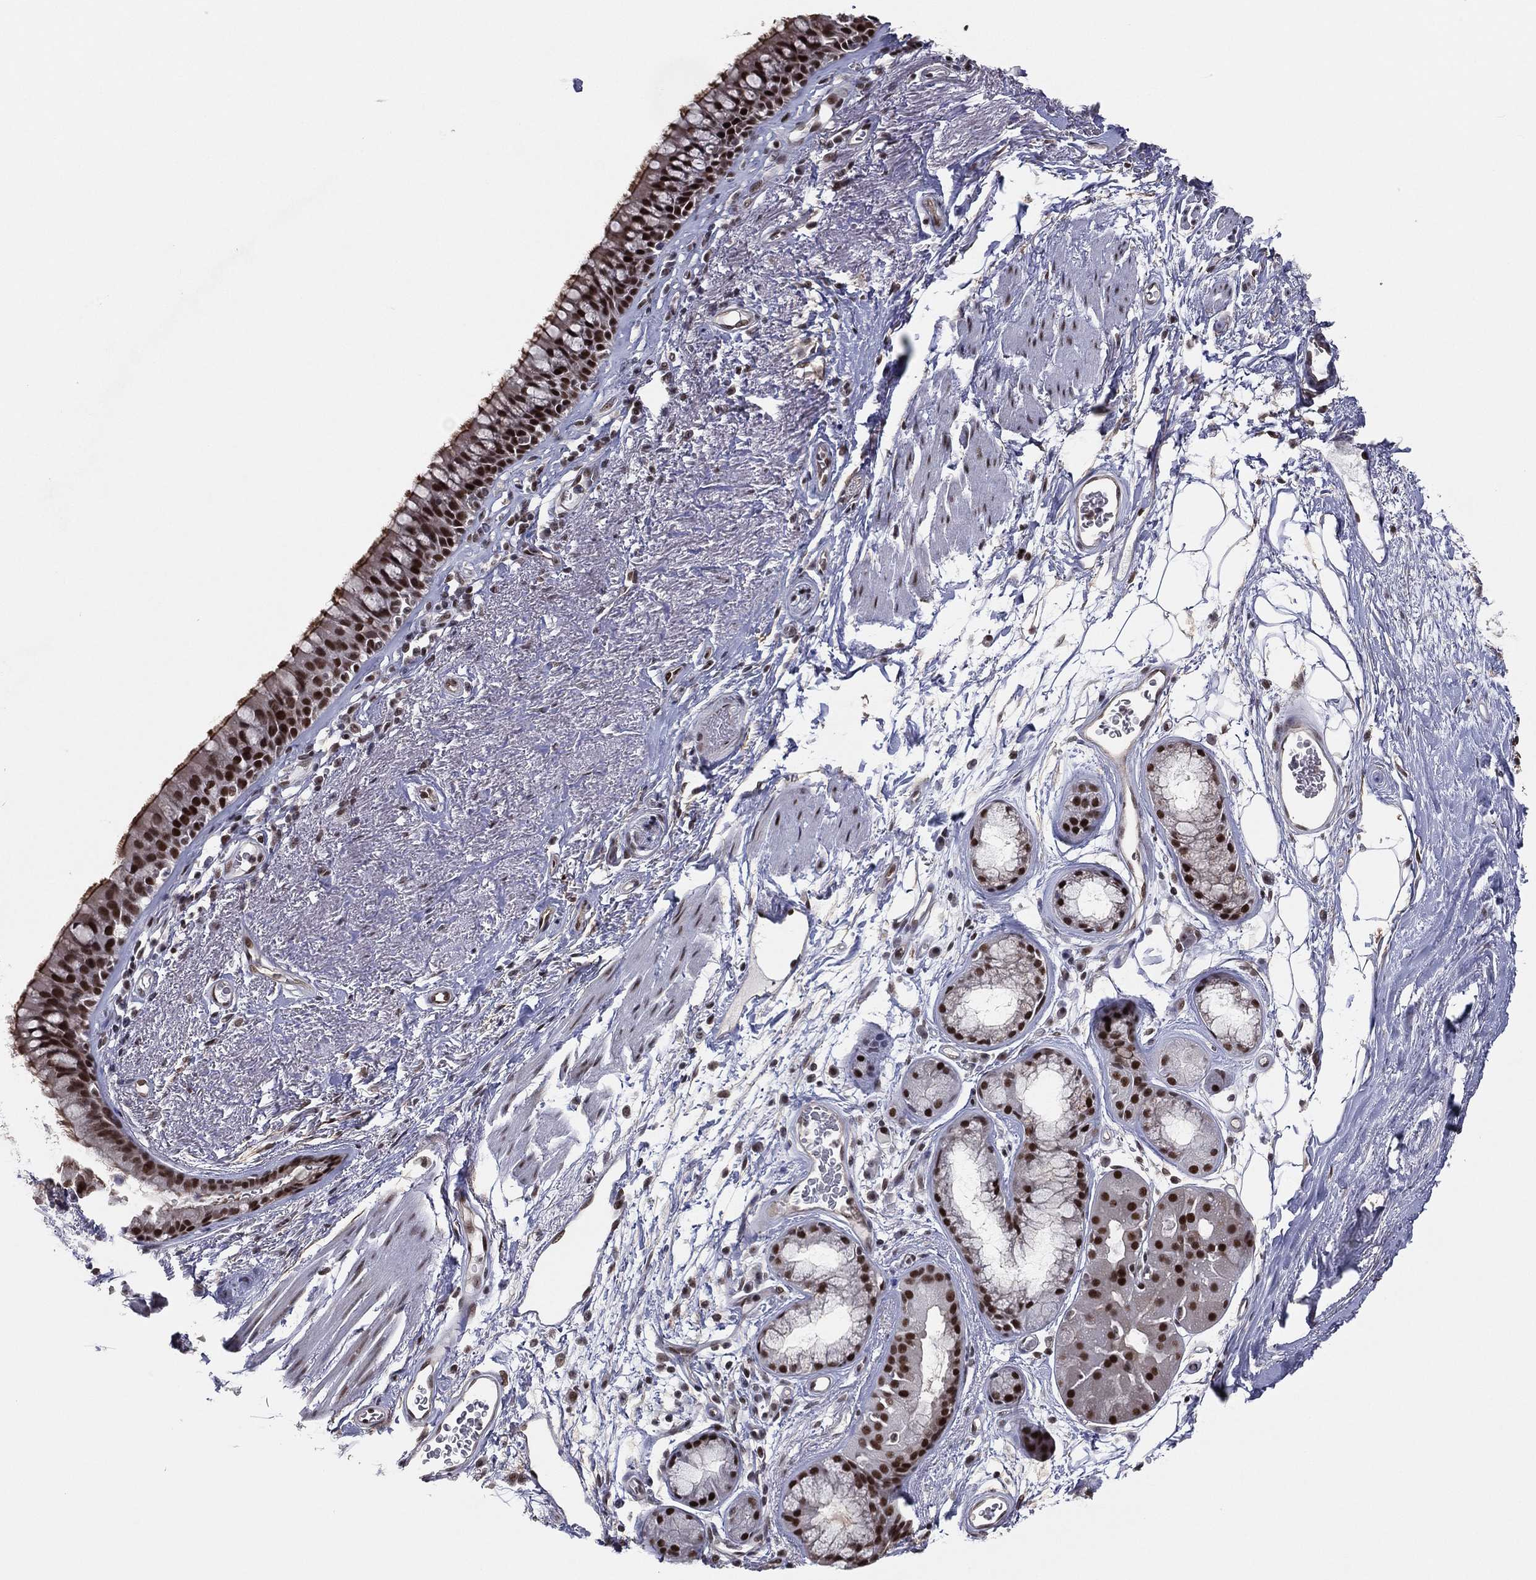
{"staining": {"intensity": "strong", "quantity": ">75%", "location": "cytoplasmic/membranous,nuclear"}, "tissue": "bronchus", "cell_type": "Respiratory epithelial cells", "image_type": "normal", "snomed": [{"axis": "morphology", "description": "Normal tissue, NOS"}, {"axis": "topography", "description": "Bronchus"}], "caption": "Respiratory epithelial cells reveal strong cytoplasmic/membranous,nuclear positivity in approximately >75% of cells in benign bronchus. The staining was performed using DAB (3,3'-diaminobenzidine) to visualize the protein expression in brown, while the nuclei were stained in blue with hematoxylin (Magnification: 20x).", "gene": "GPALPP1", "patient": {"sex": "male", "age": 82}}